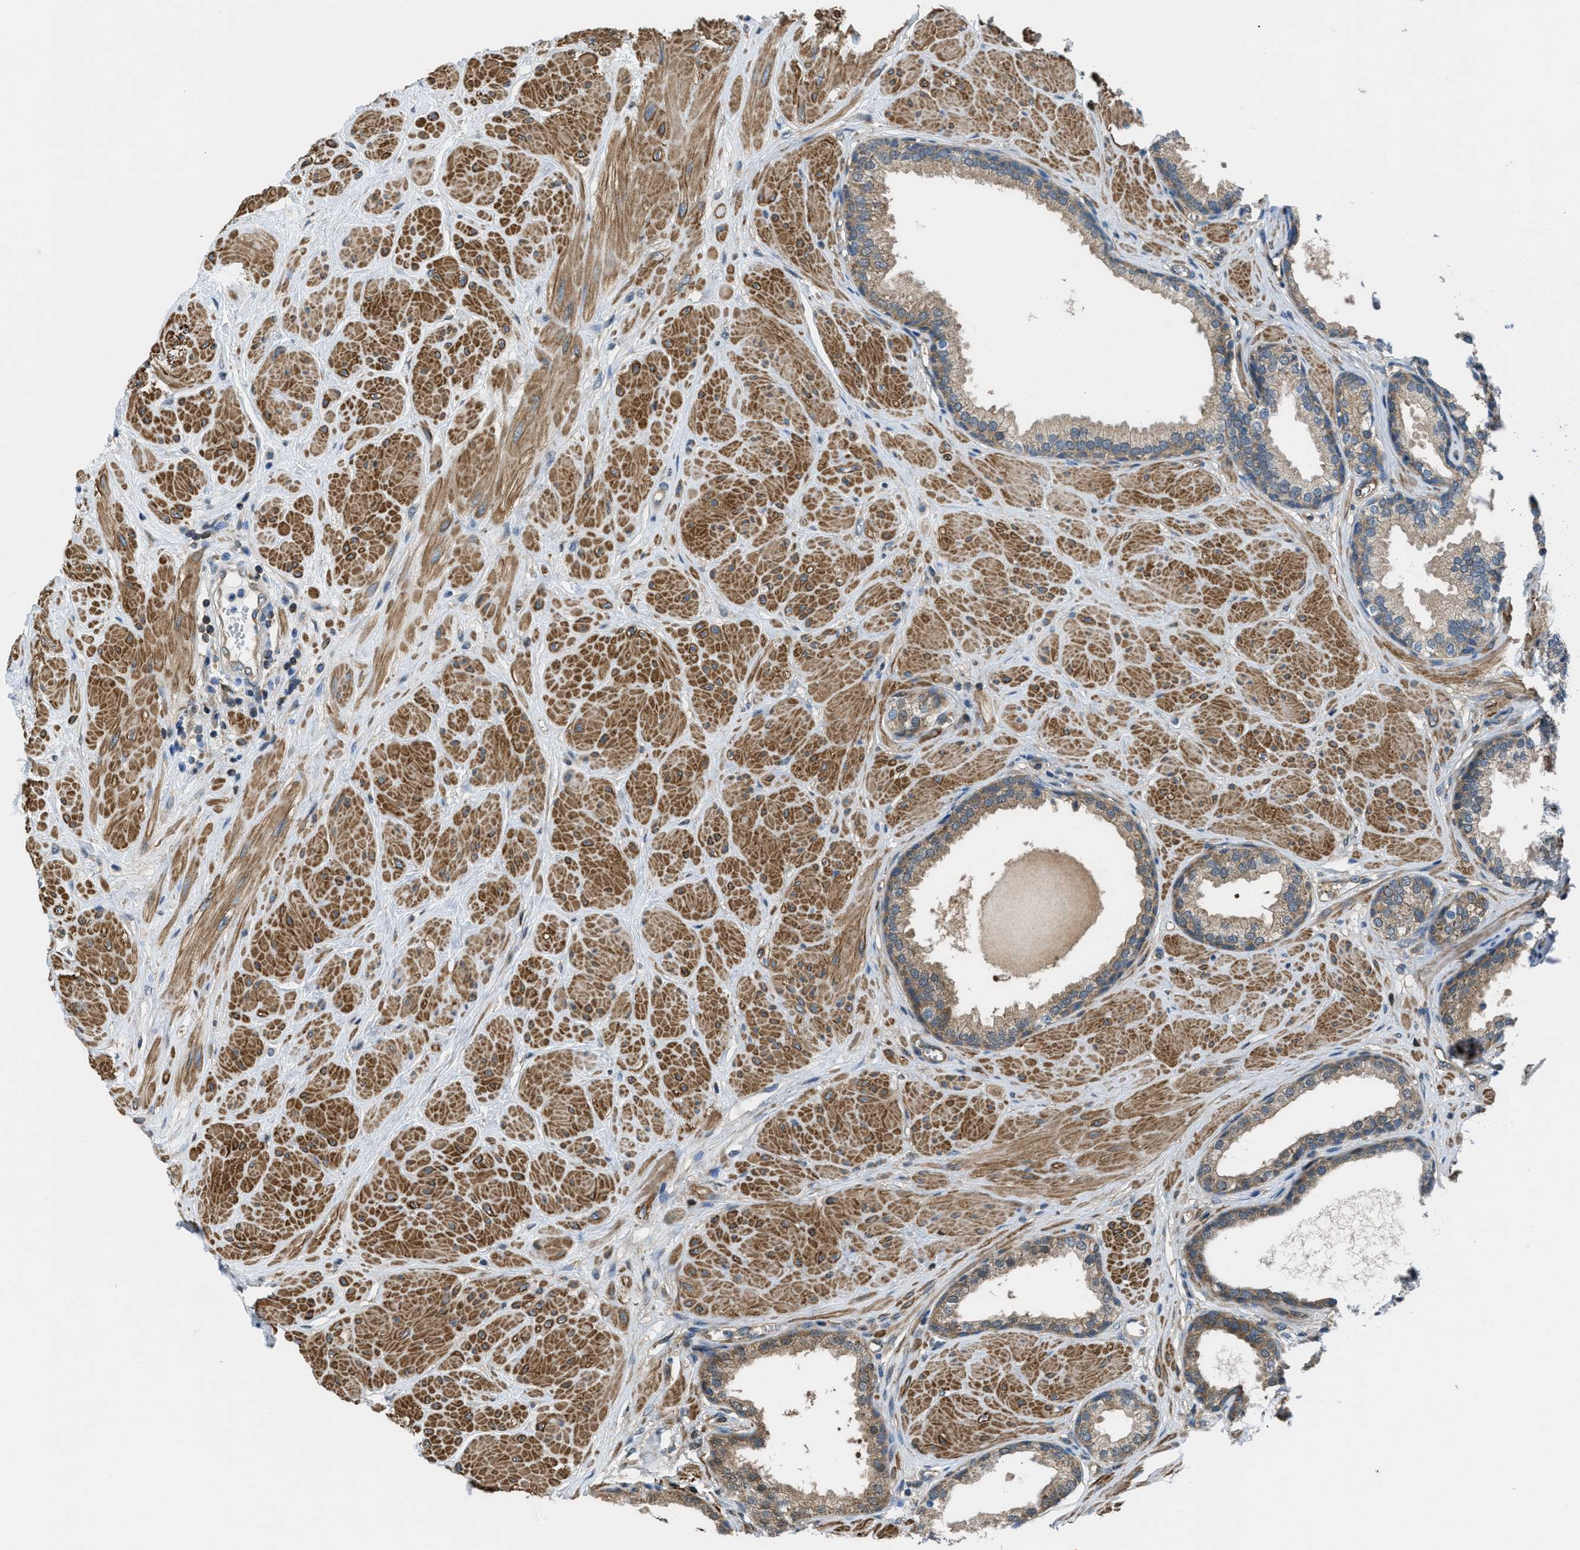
{"staining": {"intensity": "moderate", "quantity": ">75%", "location": "cytoplasmic/membranous"}, "tissue": "prostate", "cell_type": "Glandular cells", "image_type": "normal", "snomed": [{"axis": "morphology", "description": "Normal tissue, NOS"}, {"axis": "topography", "description": "Prostate"}], "caption": "Glandular cells display medium levels of moderate cytoplasmic/membranous expression in about >75% of cells in normal prostate.", "gene": "PIP5K1C", "patient": {"sex": "male", "age": 51}}